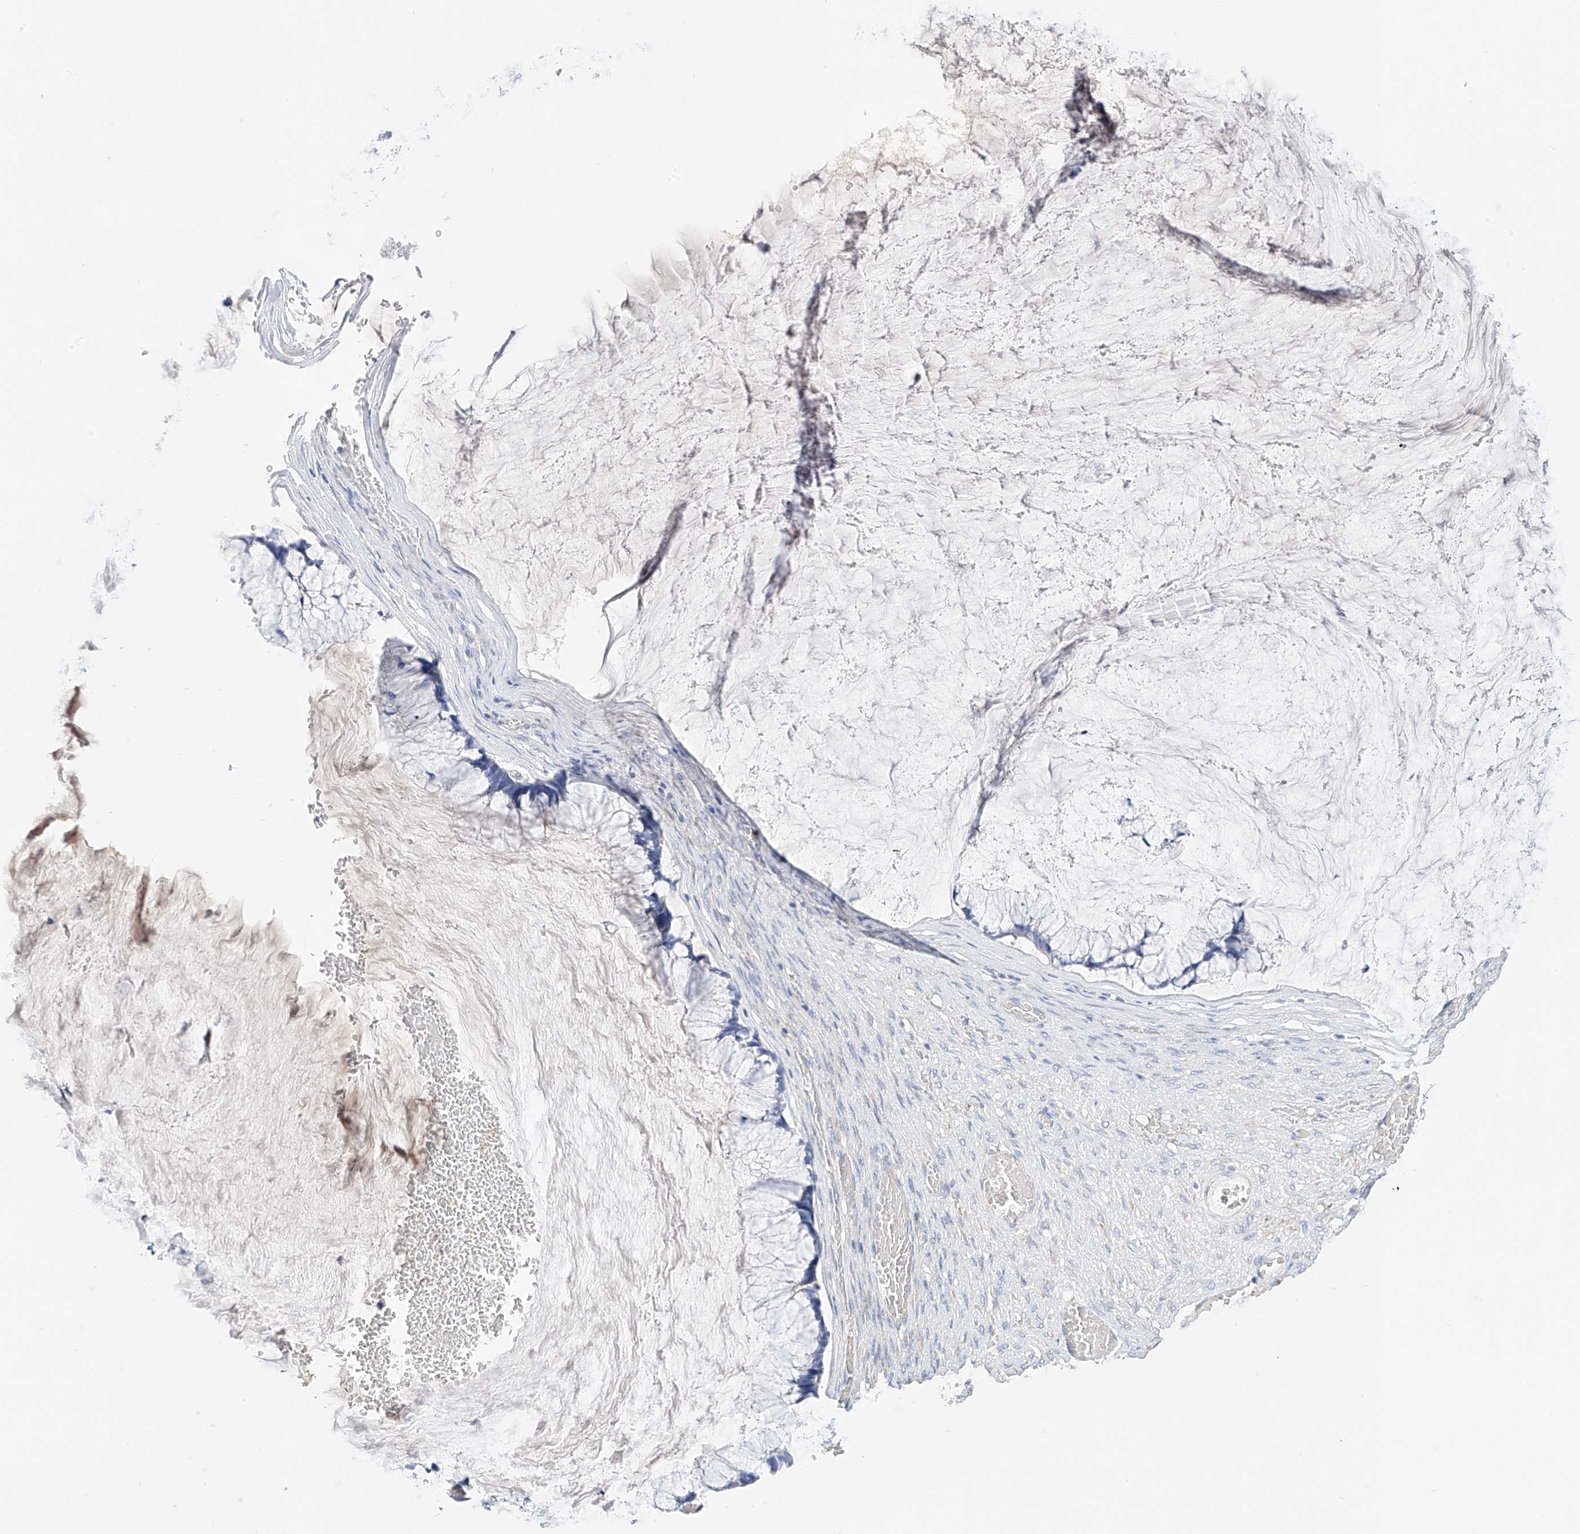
{"staining": {"intensity": "negative", "quantity": "none", "location": "none"}, "tissue": "ovarian cancer", "cell_type": "Tumor cells", "image_type": "cancer", "snomed": [{"axis": "morphology", "description": "Cystadenocarcinoma, mucinous, NOS"}, {"axis": "topography", "description": "Ovary"}], "caption": "This image is of ovarian mucinous cystadenocarcinoma stained with immunohistochemistry (IHC) to label a protein in brown with the nuclei are counter-stained blue. There is no expression in tumor cells.", "gene": "RASA2", "patient": {"sex": "female", "age": 42}}